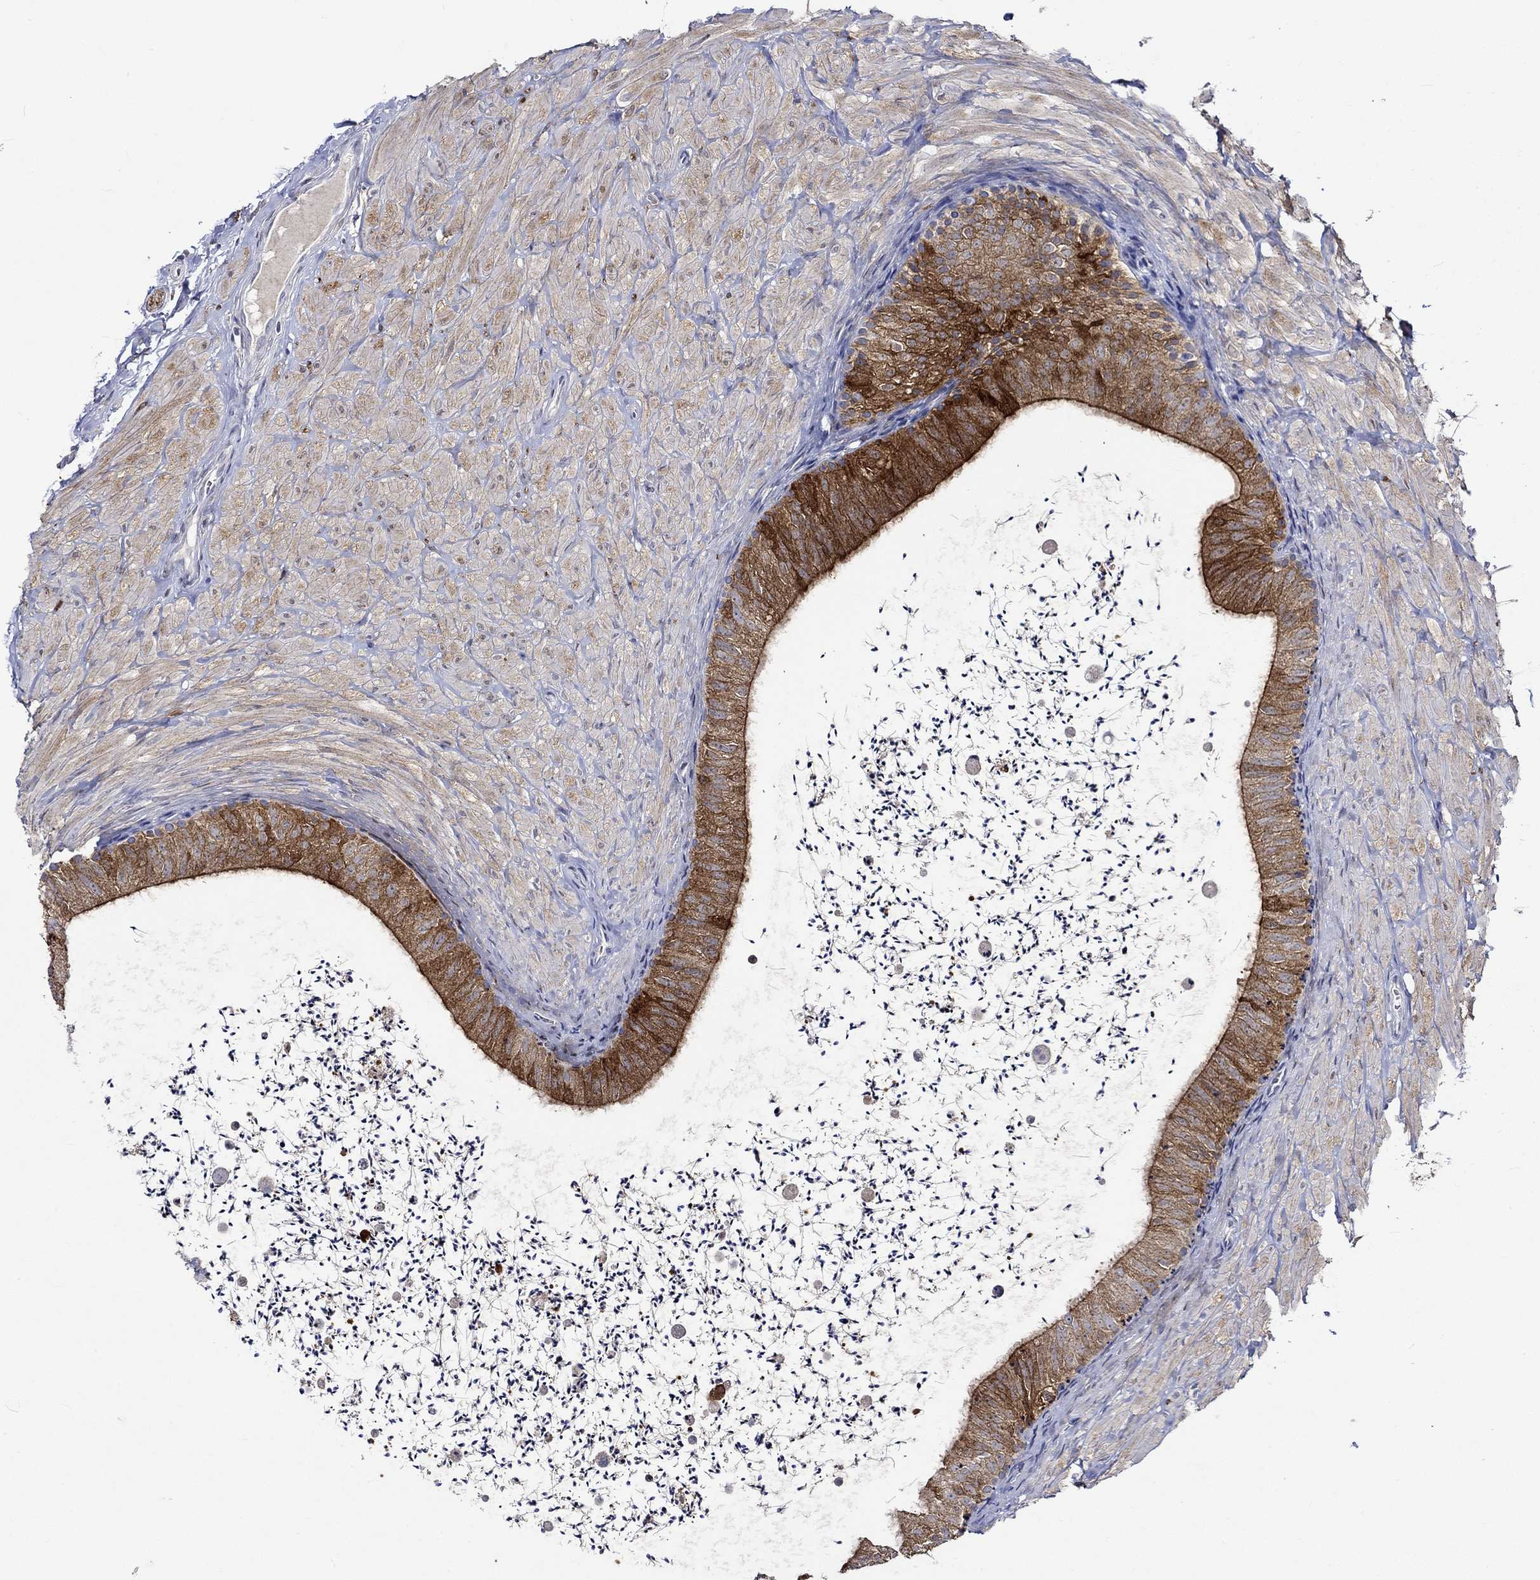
{"staining": {"intensity": "strong", "quantity": "25%-75%", "location": "cytoplasmic/membranous"}, "tissue": "epididymis", "cell_type": "Glandular cells", "image_type": "normal", "snomed": [{"axis": "morphology", "description": "Normal tissue, NOS"}, {"axis": "topography", "description": "Epididymis"}], "caption": "Epididymis stained with DAB immunohistochemistry reveals high levels of strong cytoplasmic/membranous positivity in about 25%-75% of glandular cells. The staining was performed using DAB (3,3'-diaminobenzidine), with brown indicating positive protein expression. Nuclei are stained blue with hematoxylin.", "gene": "CRYAB", "patient": {"sex": "male", "age": 32}}